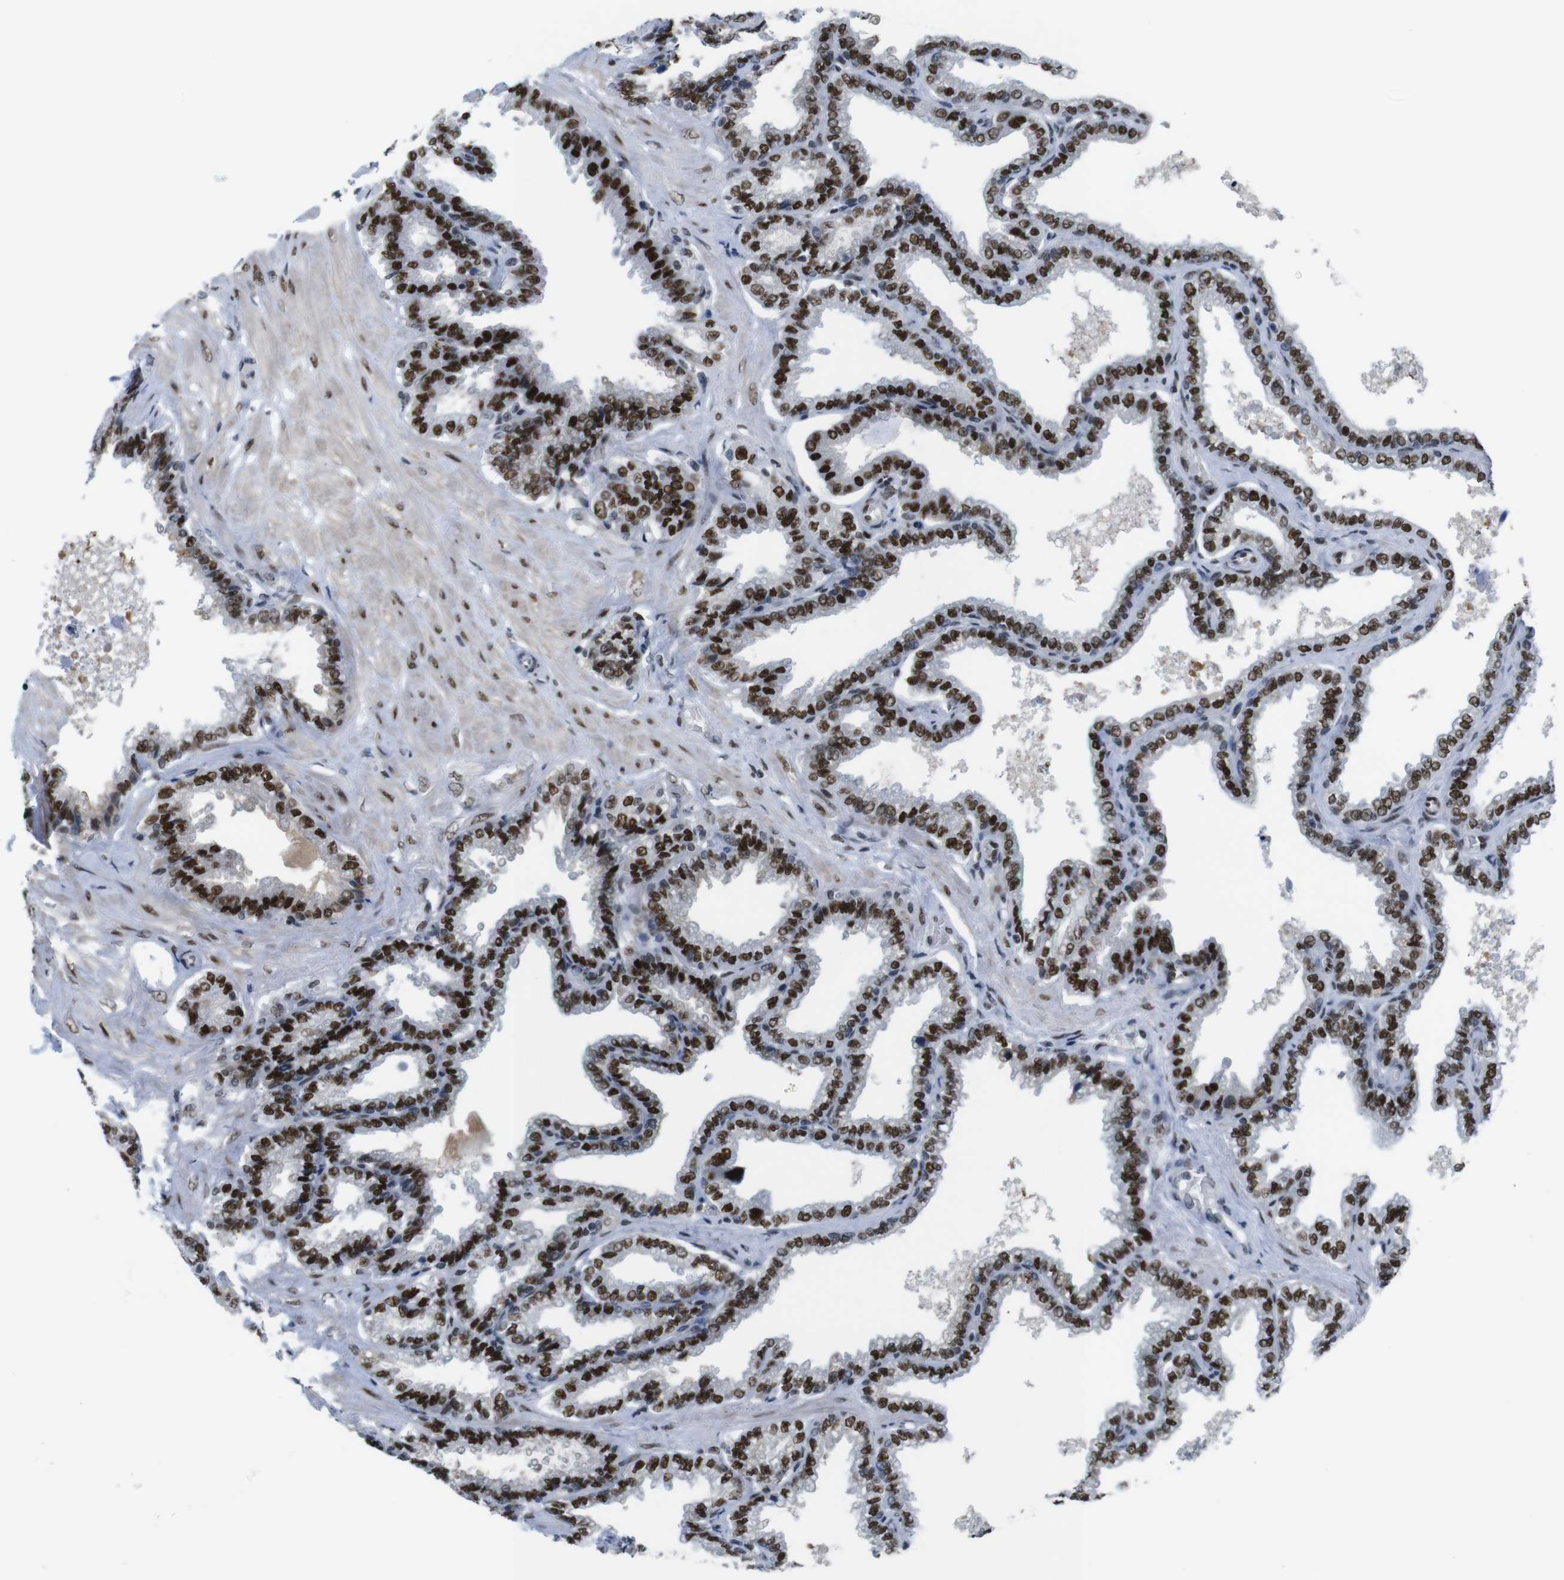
{"staining": {"intensity": "strong", "quantity": ">75%", "location": "nuclear"}, "tissue": "seminal vesicle", "cell_type": "Glandular cells", "image_type": "normal", "snomed": [{"axis": "morphology", "description": "Normal tissue, NOS"}, {"axis": "topography", "description": "Seminal veicle"}], "caption": "The image reveals a brown stain indicating the presence of a protein in the nuclear of glandular cells in seminal vesicle.", "gene": "PSME3", "patient": {"sex": "male", "age": 46}}